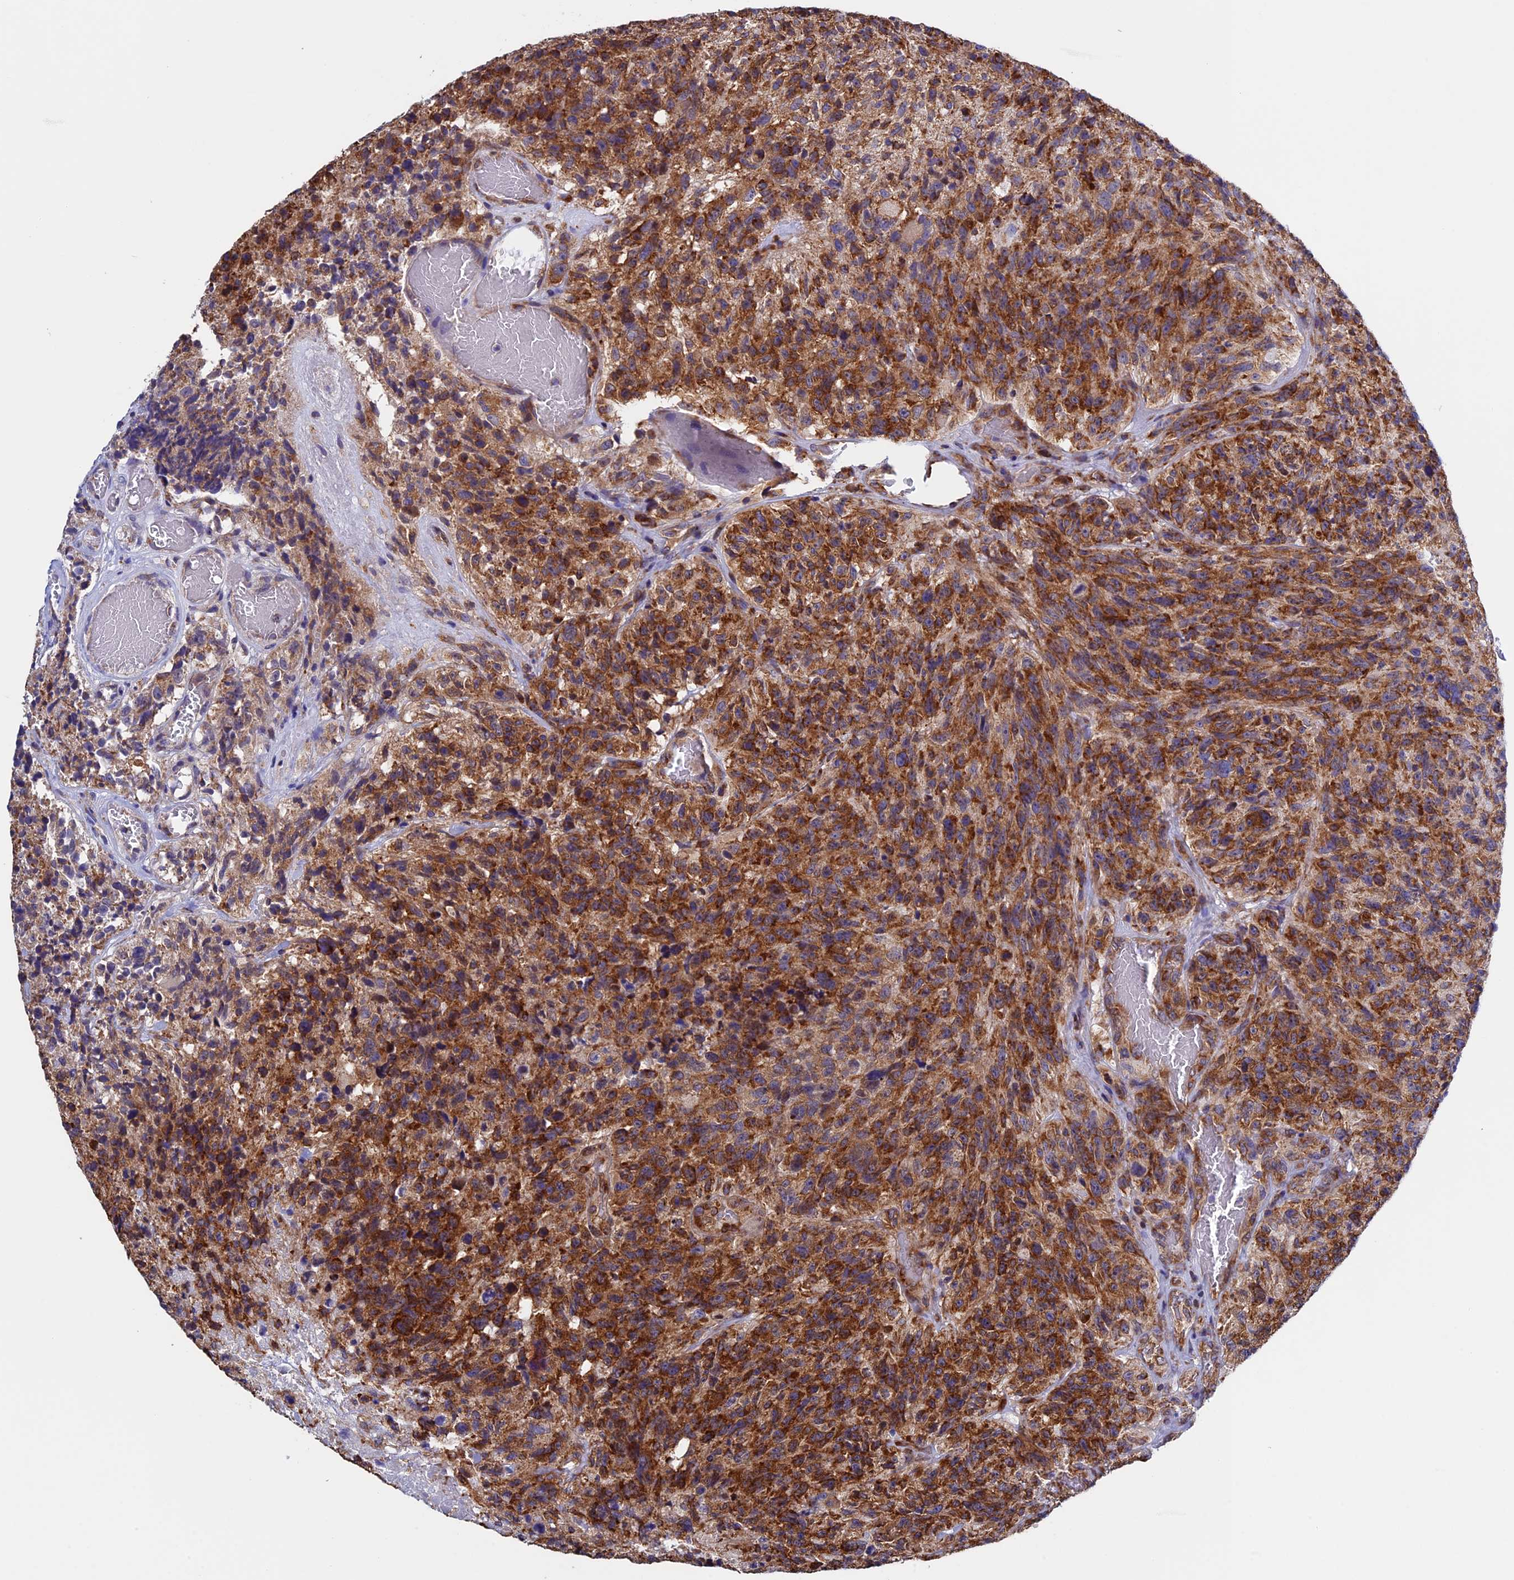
{"staining": {"intensity": "strong", "quantity": ">75%", "location": "cytoplasmic/membranous"}, "tissue": "glioma", "cell_type": "Tumor cells", "image_type": "cancer", "snomed": [{"axis": "morphology", "description": "Glioma, malignant, High grade"}, {"axis": "topography", "description": "Brain"}], "caption": "Immunohistochemistry of human malignant glioma (high-grade) exhibits high levels of strong cytoplasmic/membranous expression in about >75% of tumor cells.", "gene": "SLC9A5", "patient": {"sex": "male", "age": 69}}